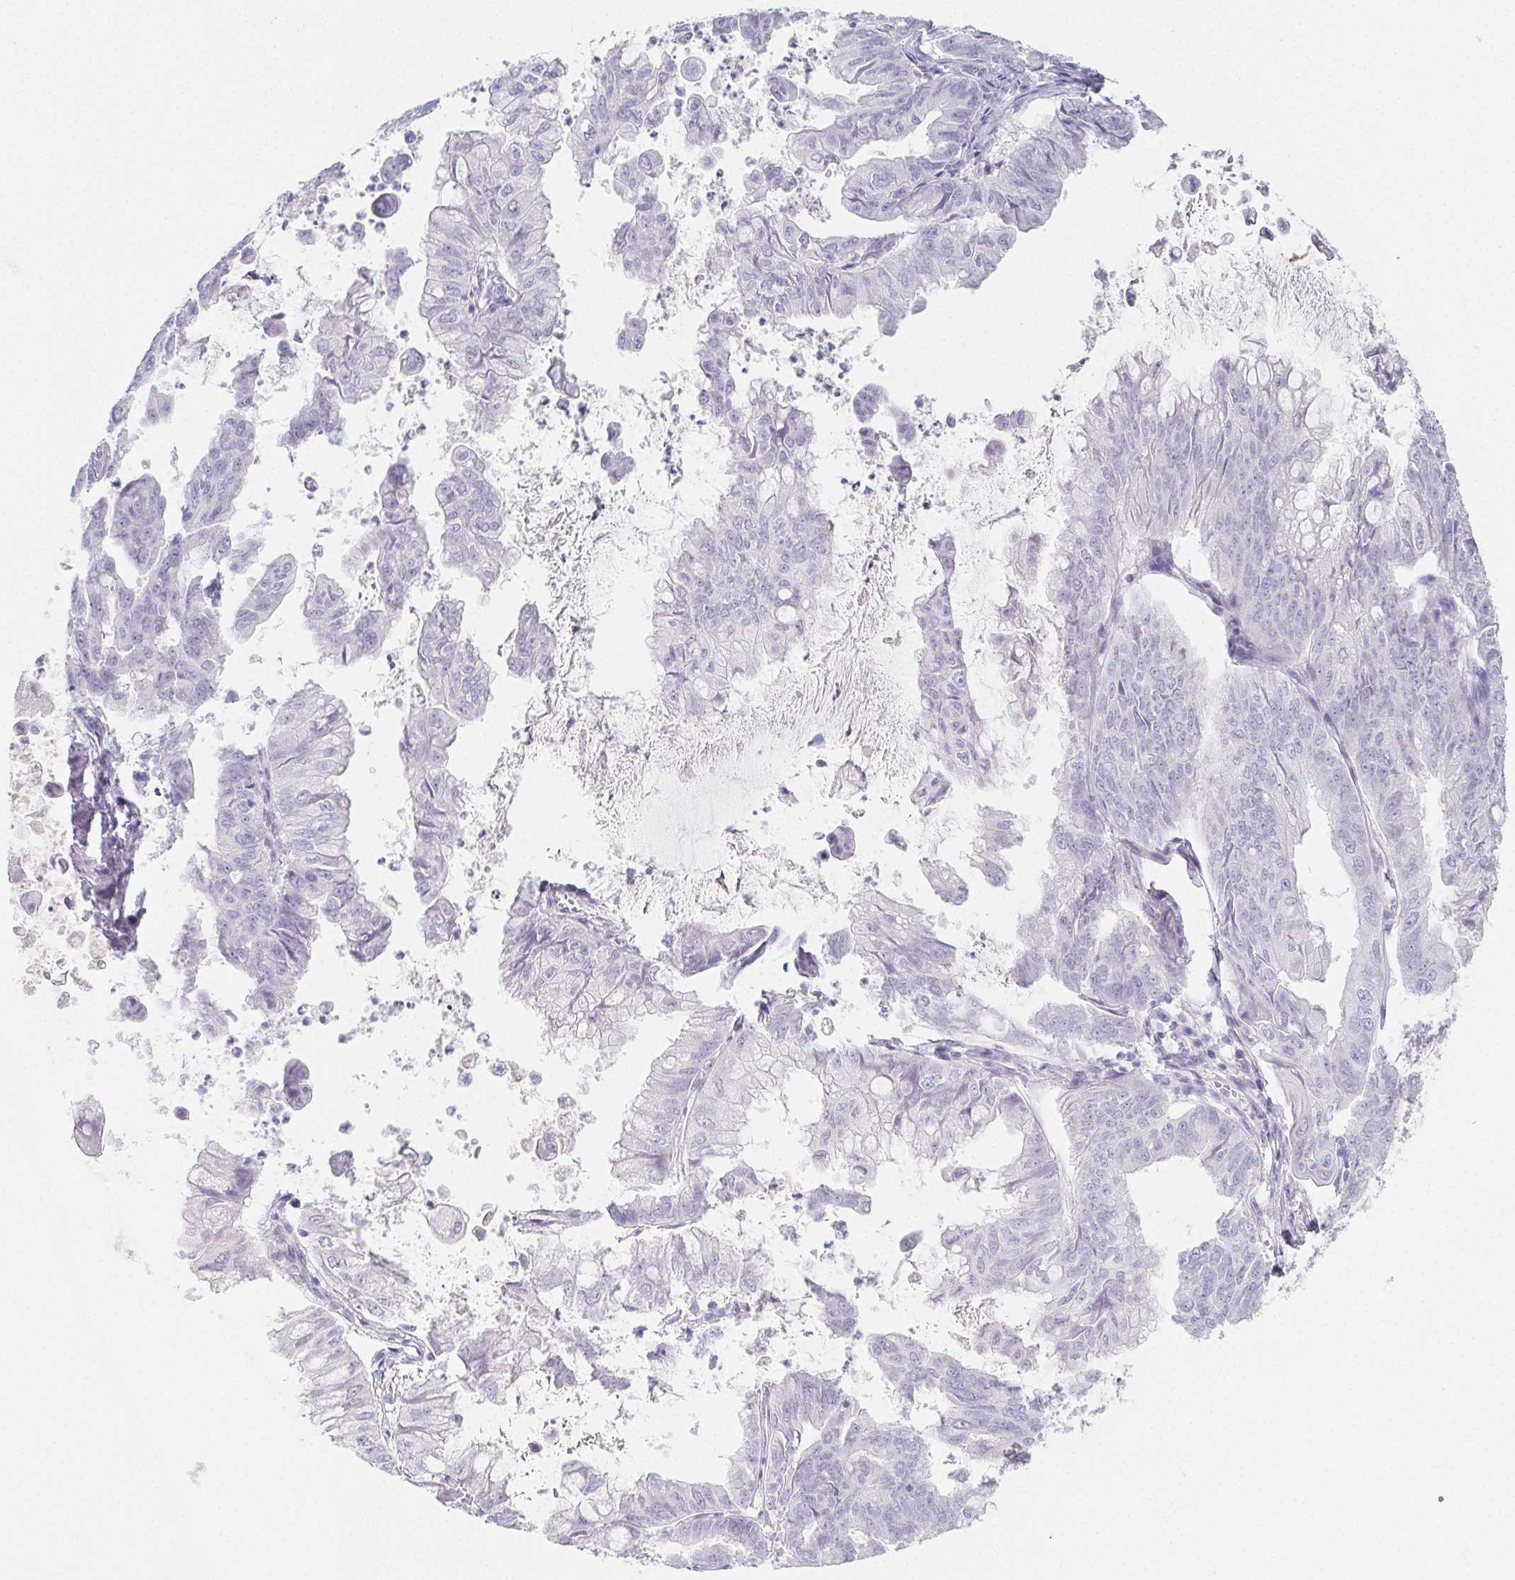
{"staining": {"intensity": "negative", "quantity": "none", "location": "none"}, "tissue": "stomach cancer", "cell_type": "Tumor cells", "image_type": "cancer", "snomed": [{"axis": "morphology", "description": "Adenocarcinoma, NOS"}, {"axis": "topography", "description": "Stomach, upper"}], "caption": "Tumor cells are negative for brown protein staining in stomach cancer (adenocarcinoma).", "gene": "GLIPR1L1", "patient": {"sex": "male", "age": 80}}